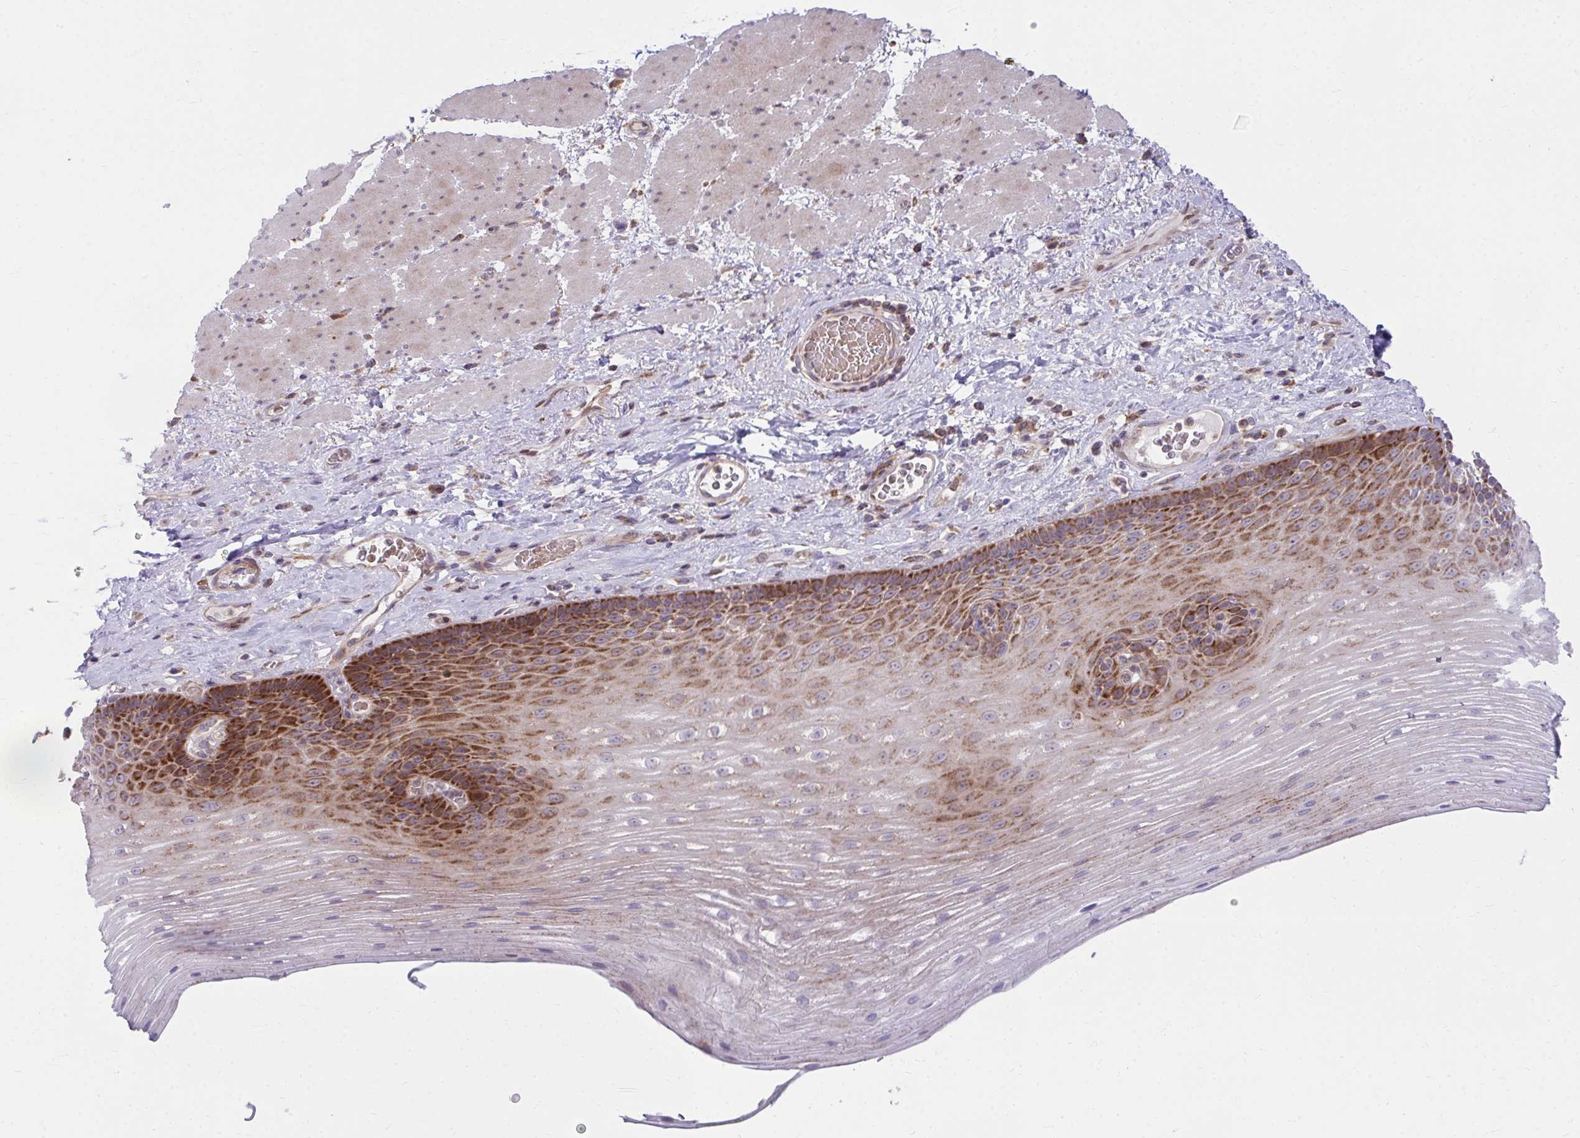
{"staining": {"intensity": "strong", "quantity": "25%-75%", "location": "cytoplasmic/membranous"}, "tissue": "esophagus", "cell_type": "Squamous epithelial cells", "image_type": "normal", "snomed": [{"axis": "morphology", "description": "Normal tissue, NOS"}, {"axis": "topography", "description": "Esophagus"}], "caption": "Immunohistochemical staining of unremarkable esophagus displays high levels of strong cytoplasmic/membranous staining in about 25%-75% of squamous epithelial cells.", "gene": "C16orf54", "patient": {"sex": "male", "age": 62}}